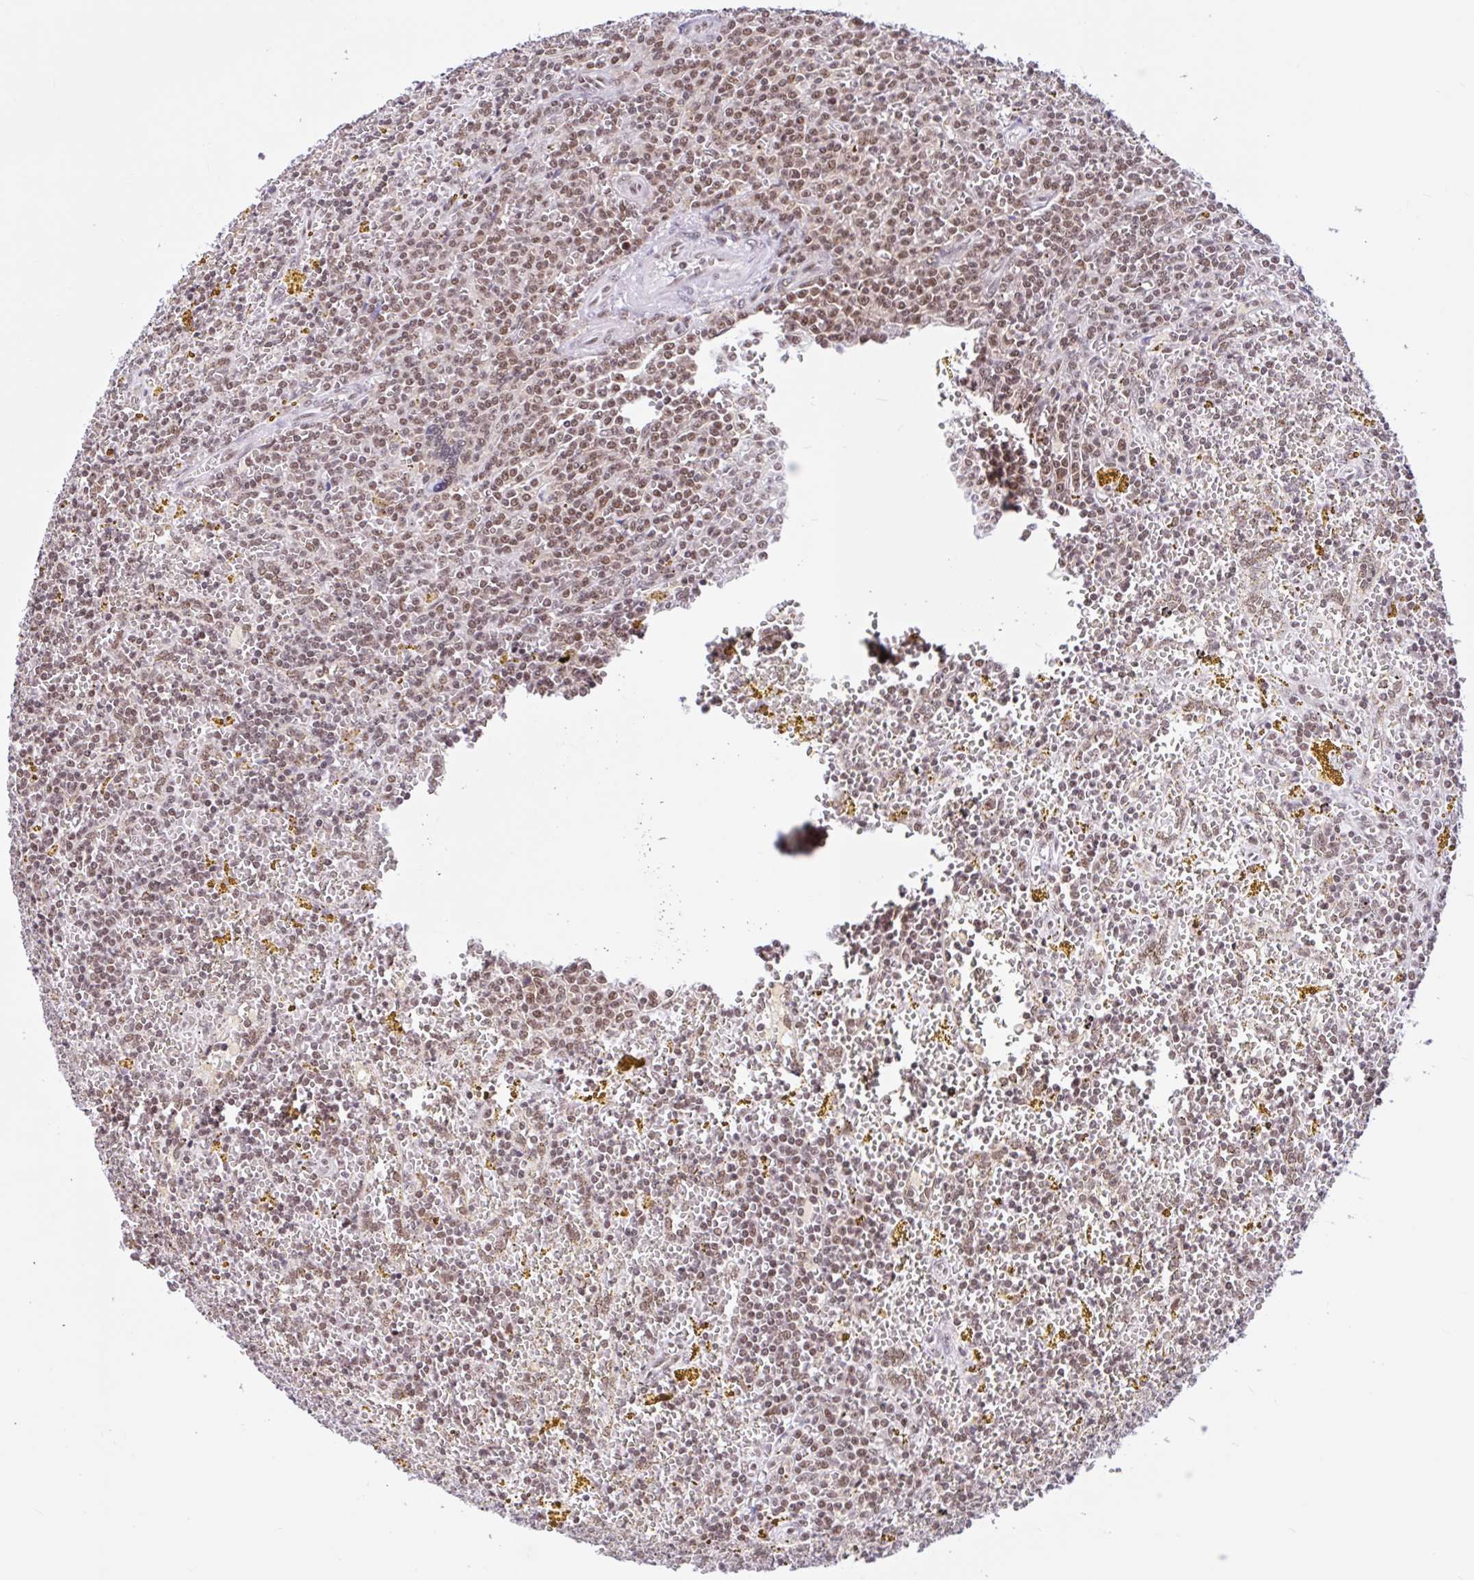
{"staining": {"intensity": "weak", "quantity": ">75%", "location": "nuclear"}, "tissue": "lymphoma", "cell_type": "Tumor cells", "image_type": "cancer", "snomed": [{"axis": "morphology", "description": "Malignant lymphoma, non-Hodgkin's type, Low grade"}, {"axis": "topography", "description": "Spleen"}, {"axis": "topography", "description": "Lymph node"}], "caption": "Human lymphoma stained with a protein marker exhibits weak staining in tumor cells.", "gene": "CCDC12", "patient": {"sex": "female", "age": 66}}